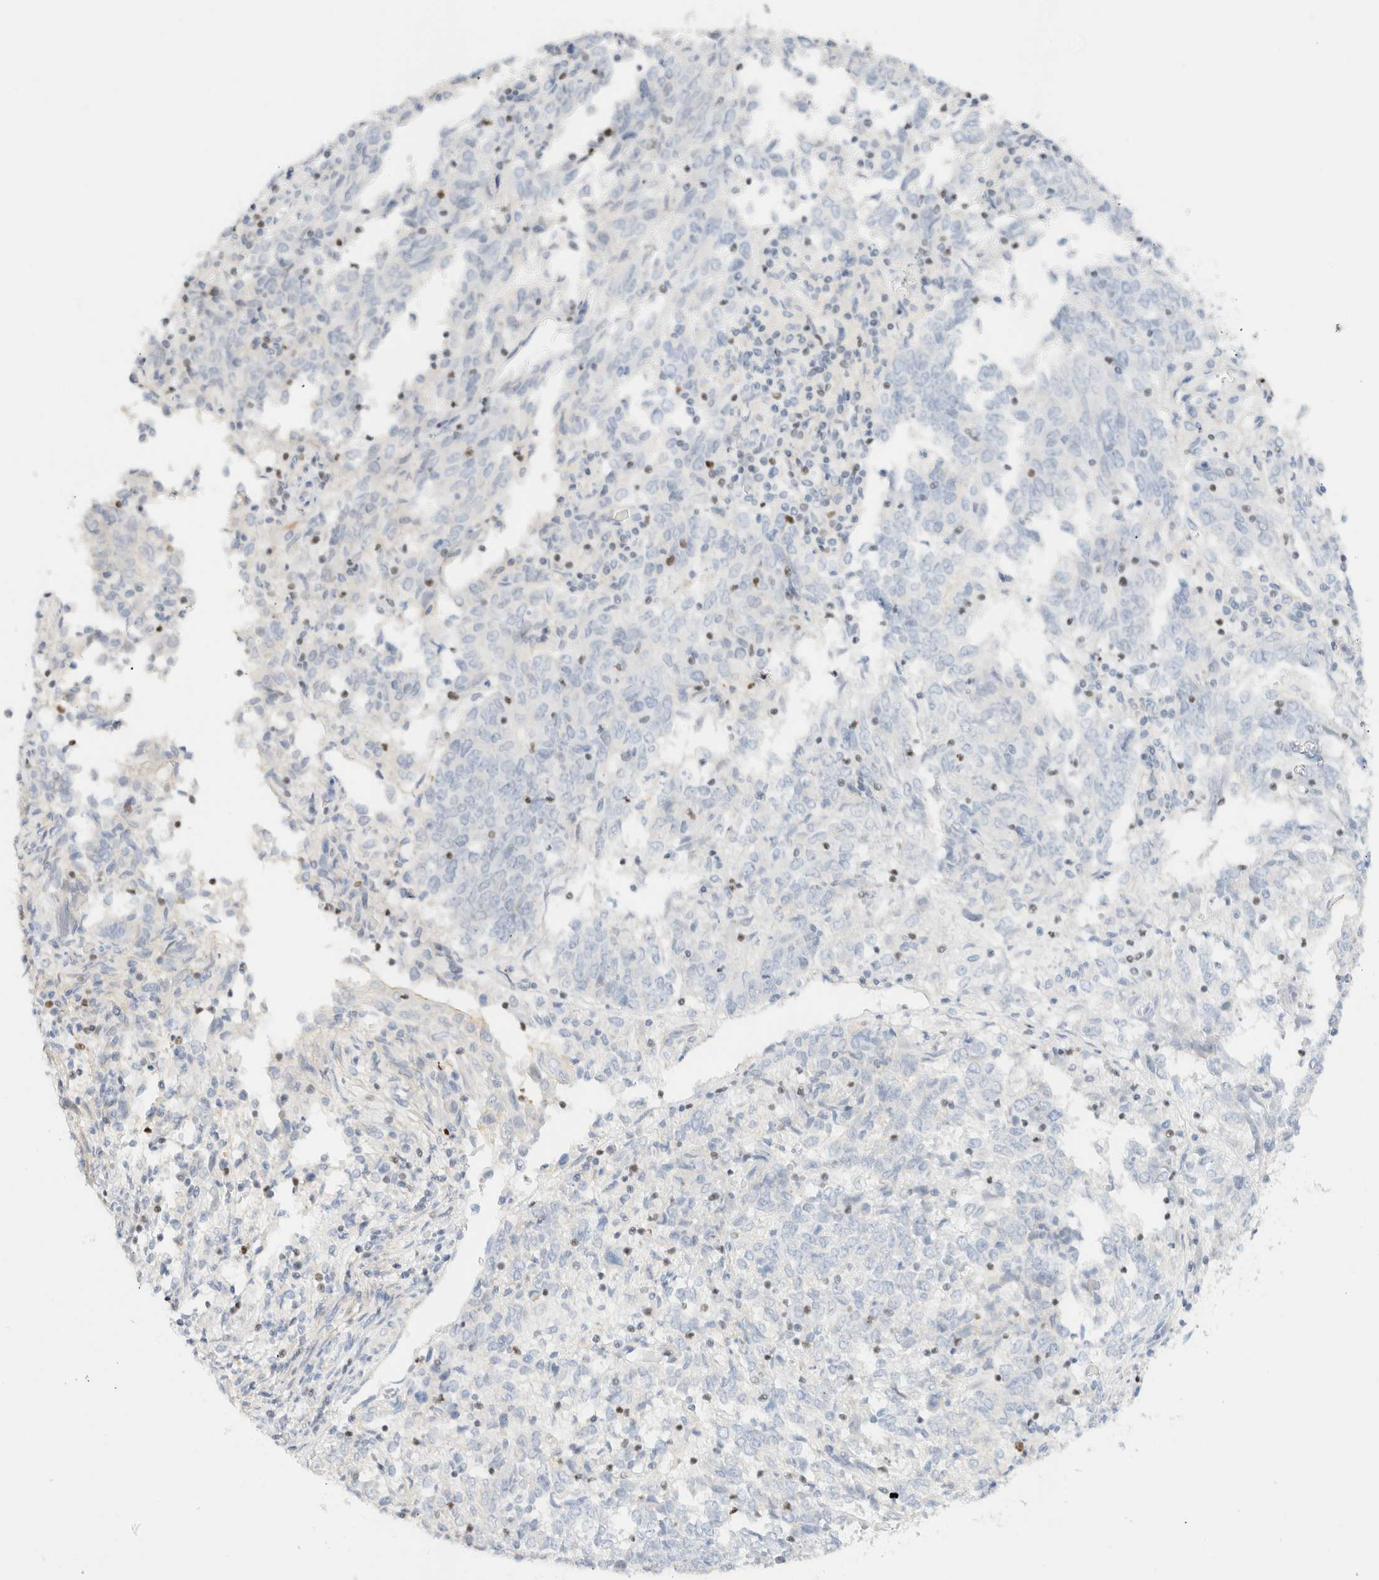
{"staining": {"intensity": "negative", "quantity": "none", "location": "none"}, "tissue": "endometrial cancer", "cell_type": "Tumor cells", "image_type": "cancer", "snomed": [{"axis": "morphology", "description": "Adenocarcinoma, NOS"}, {"axis": "topography", "description": "Endometrium"}], "caption": "High power microscopy micrograph of an immunohistochemistry image of endometrial cancer, revealing no significant positivity in tumor cells. (DAB (3,3'-diaminobenzidine) immunohistochemistry (IHC), high magnification).", "gene": "IKZF3", "patient": {"sex": "female", "age": 80}}